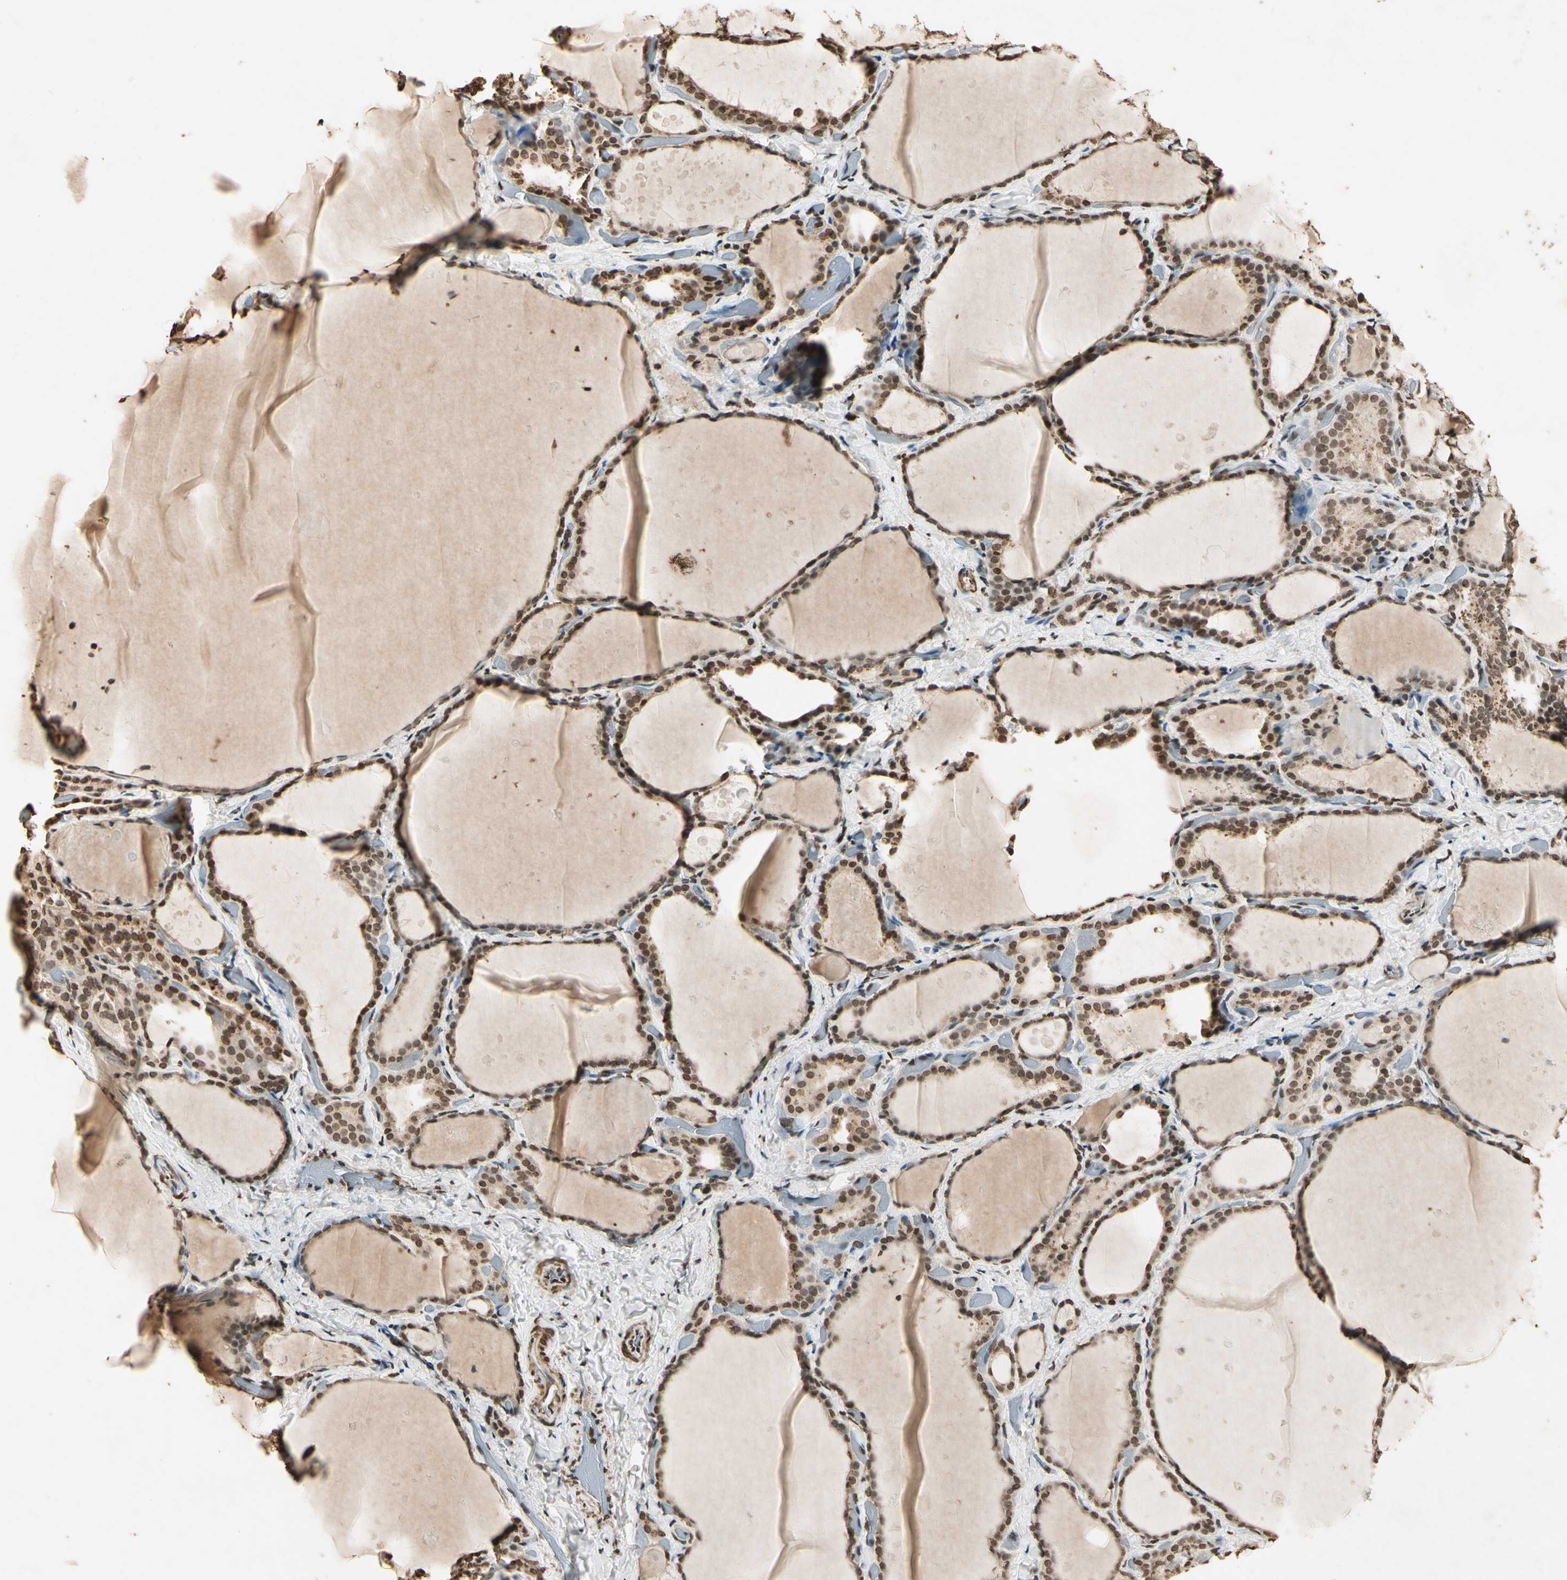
{"staining": {"intensity": "moderate", "quantity": "25%-75%", "location": "cytoplasmic/membranous,nuclear"}, "tissue": "thyroid gland", "cell_type": "Glandular cells", "image_type": "normal", "snomed": [{"axis": "morphology", "description": "Normal tissue, NOS"}, {"axis": "topography", "description": "Thyroid gland"}], "caption": "A high-resolution micrograph shows IHC staining of benign thyroid gland, which reveals moderate cytoplasmic/membranous,nuclear positivity in about 25%-75% of glandular cells.", "gene": "TOP1", "patient": {"sex": "female", "age": 44}}